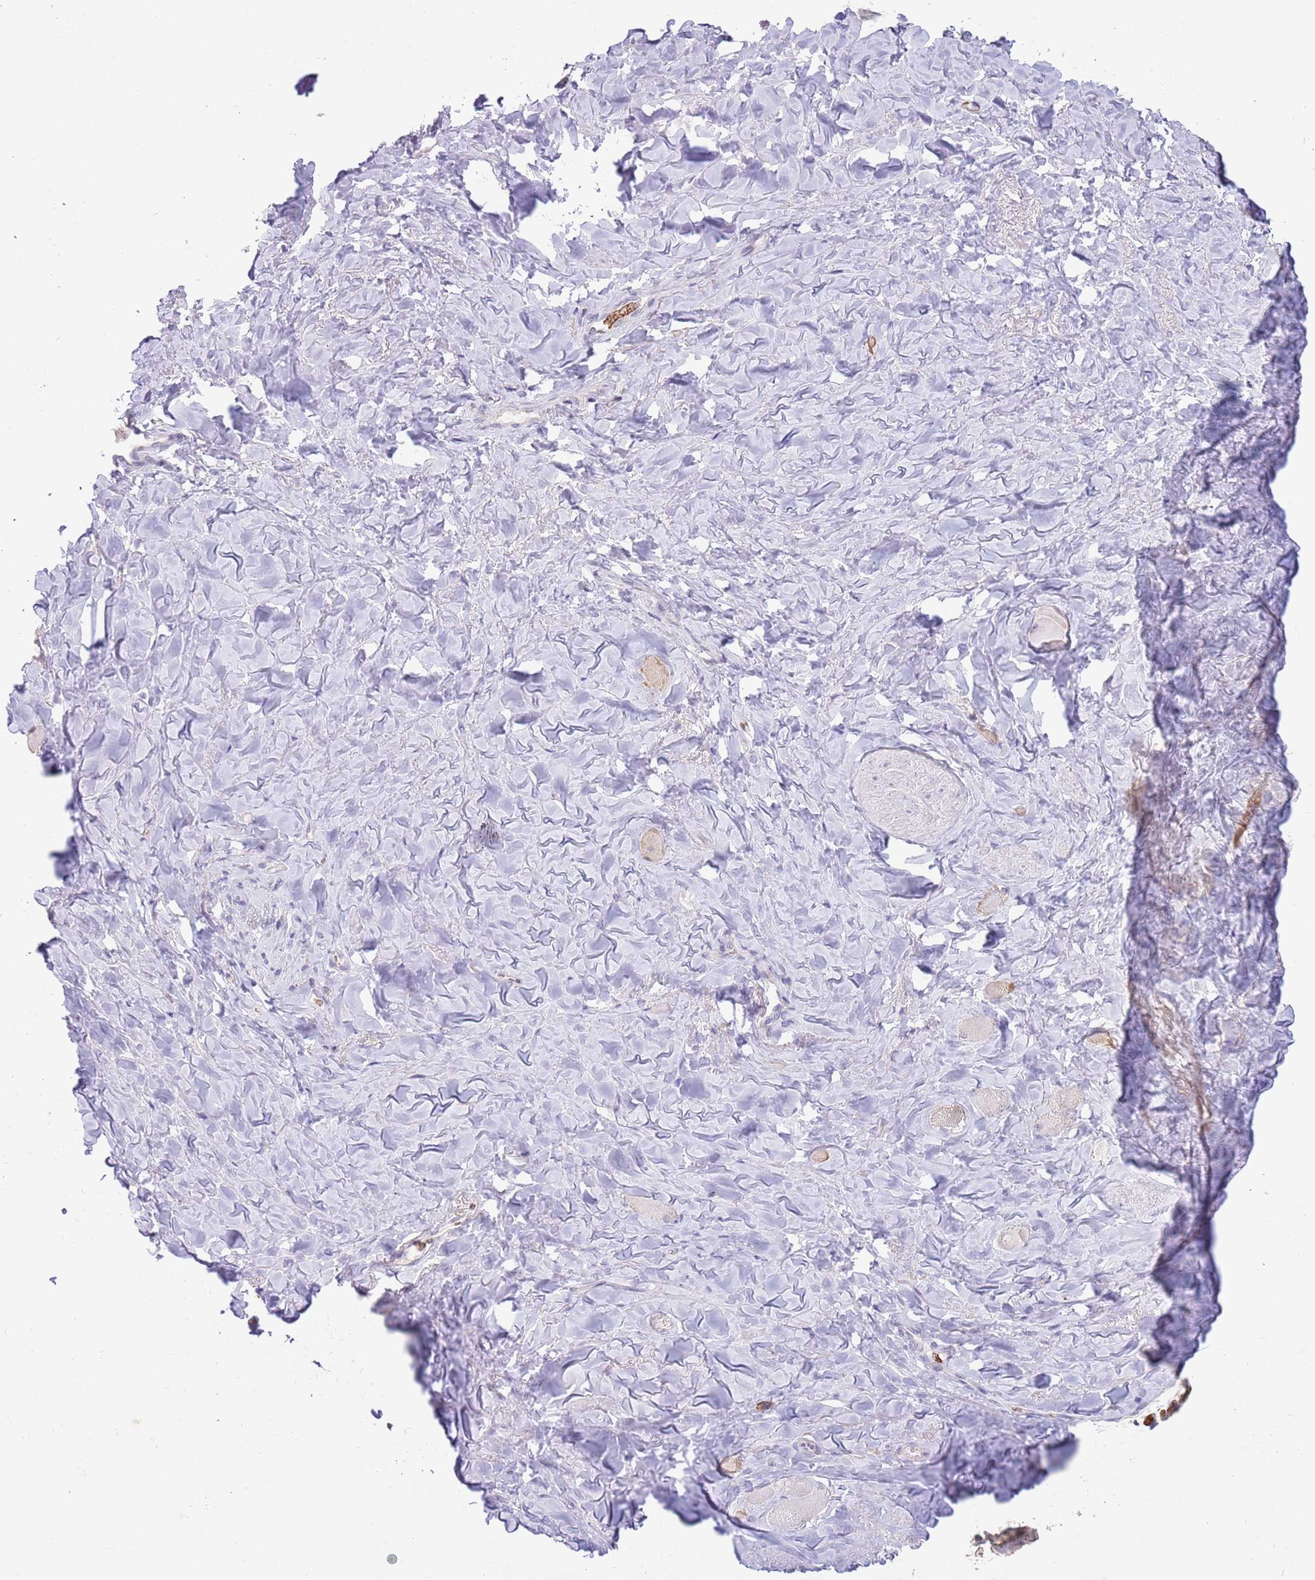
{"staining": {"intensity": "negative", "quantity": "none", "location": "none"}, "tissue": "smooth muscle", "cell_type": "Smooth muscle cells", "image_type": "normal", "snomed": [{"axis": "morphology", "description": "Normal tissue, NOS"}, {"axis": "topography", "description": "Smooth muscle"}, {"axis": "topography", "description": "Peripheral nerve tissue"}], "caption": "This is an immunohistochemistry (IHC) image of benign human smooth muscle. There is no expression in smooth muscle cells.", "gene": "ZNF14", "patient": {"sex": "male", "age": 69}}